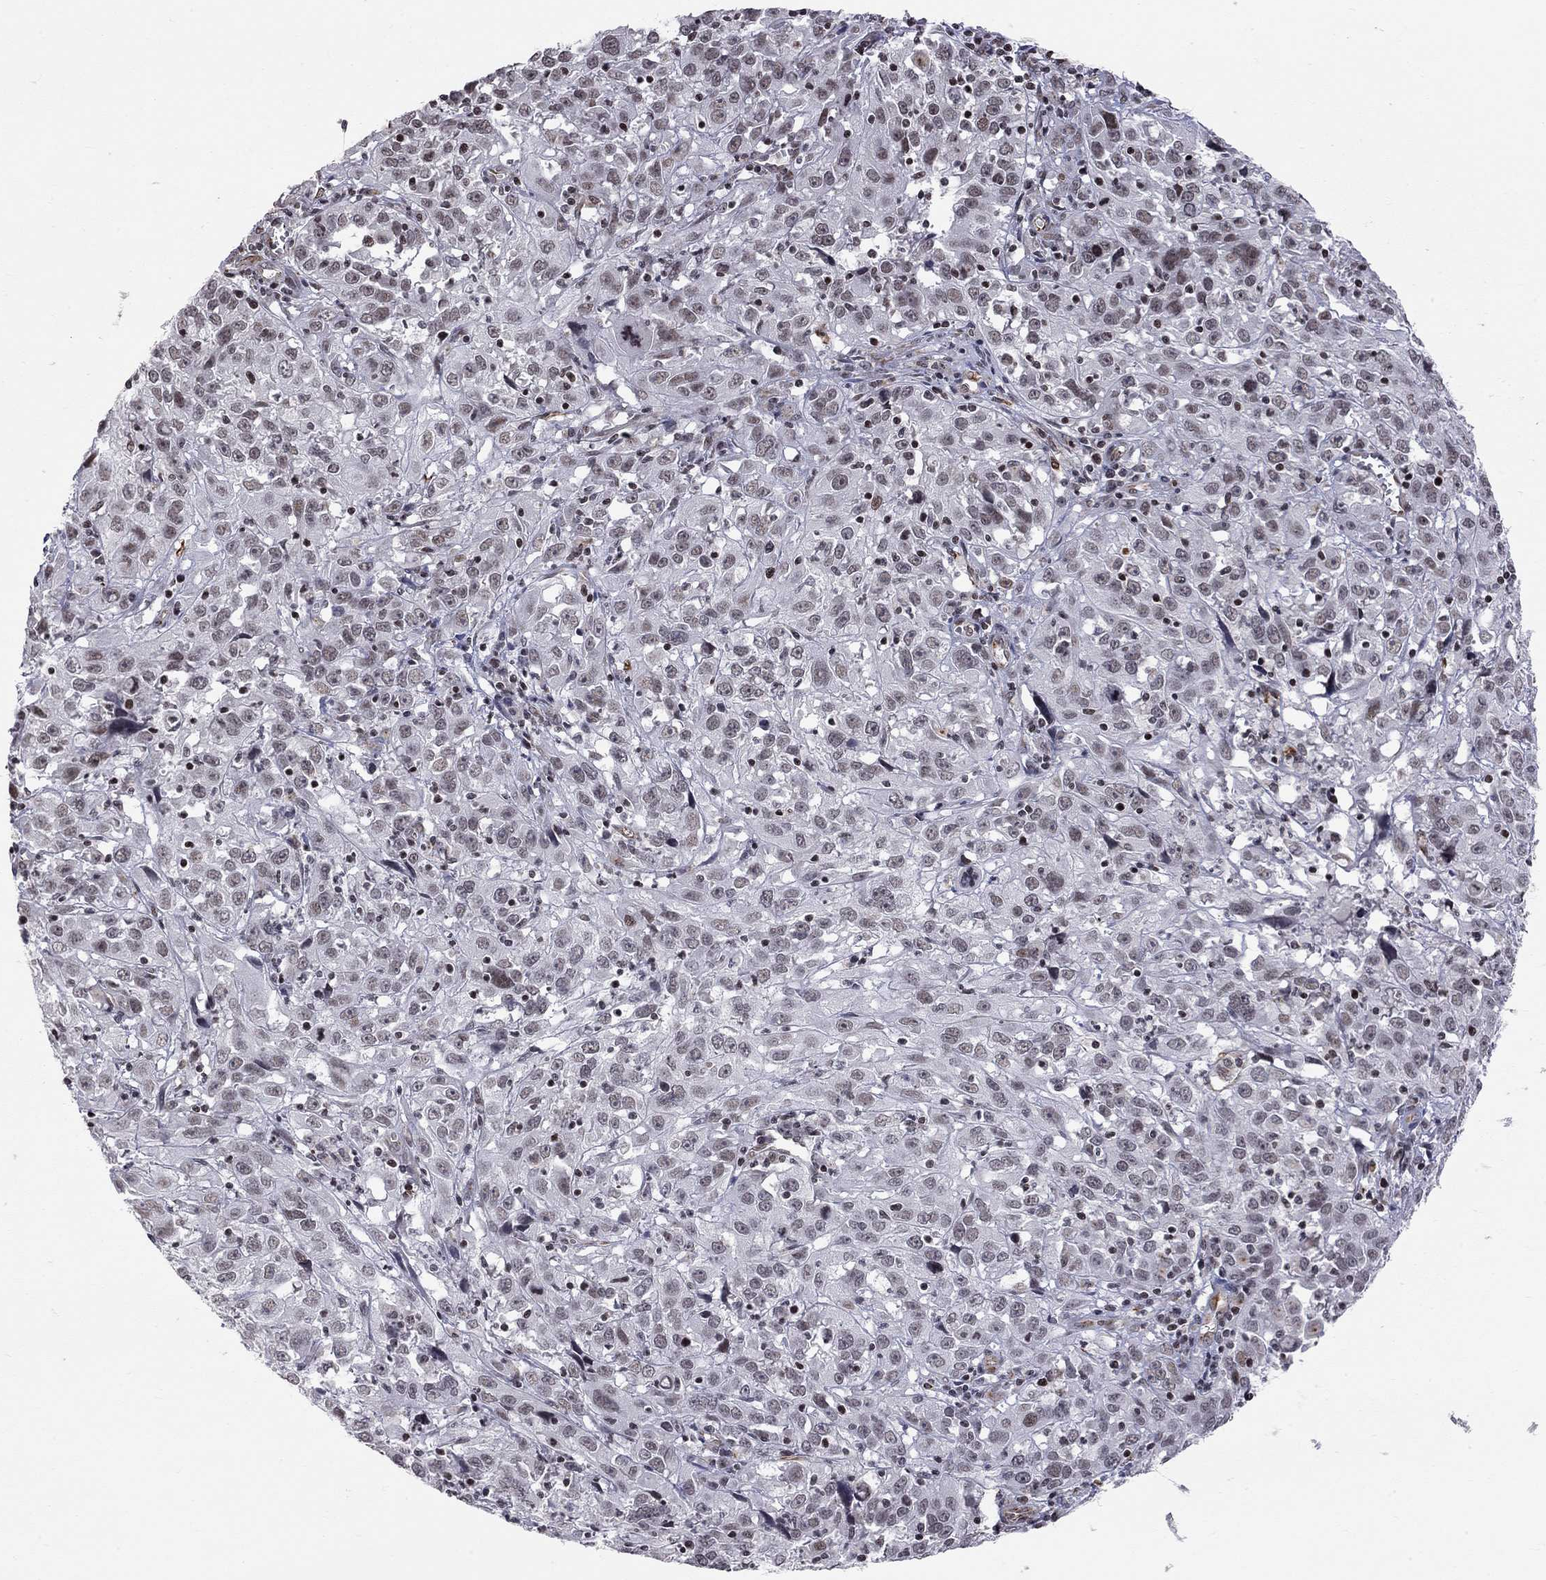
{"staining": {"intensity": "negative", "quantity": "none", "location": "none"}, "tissue": "cervical cancer", "cell_type": "Tumor cells", "image_type": "cancer", "snomed": [{"axis": "morphology", "description": "Squamous cell carcinoma, NOS"}, {"axis": "topography", "description": "Cervix"}], "caption": "Immunohistochemistry (IHC) image of human cervical cancer stained for a protein (brown), which demonstrates no expression in tumor cells.", "gene": "MTNR1B", "patient": {"sex": "female", "age": 32}}